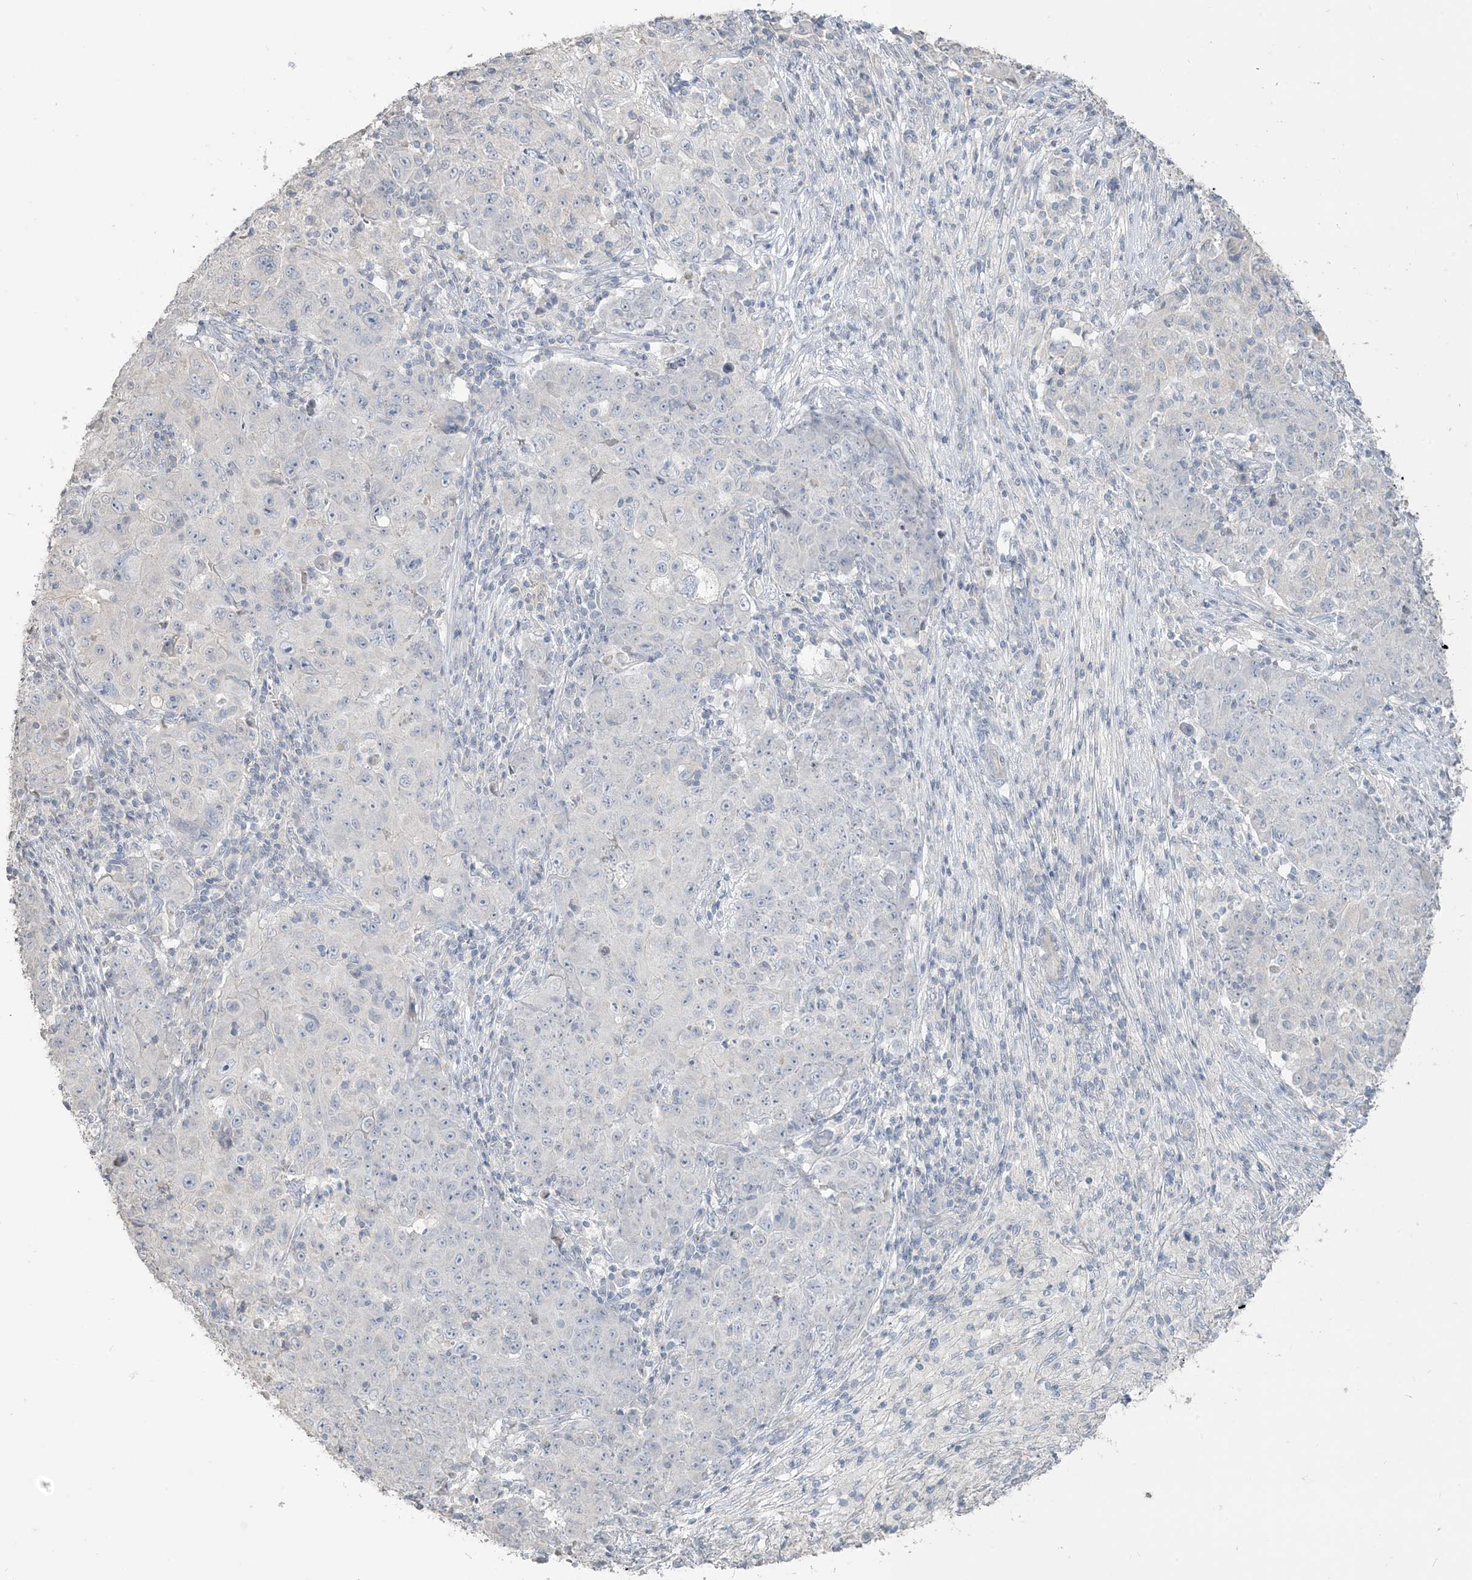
{"staining": {"intensity": "negative", "quantity": "none", "location": "none"}, "tissue": "ovarian cancer", "cell_type": "Tumor cells", "image_type": "cancer", "snomed": [{"axis": "morphology", "description": "Carcinoma, endometroid"}, {"axis": "topography", "description": "Ovary"}], "caption": "DAB immunohistochemical staining of human ovarian cancer demonstrates no significant expression in tumor cells. Nuclei are stained in blue.", "gene": "NPHS2", "patient": {"sex": "female", "age": 42}}